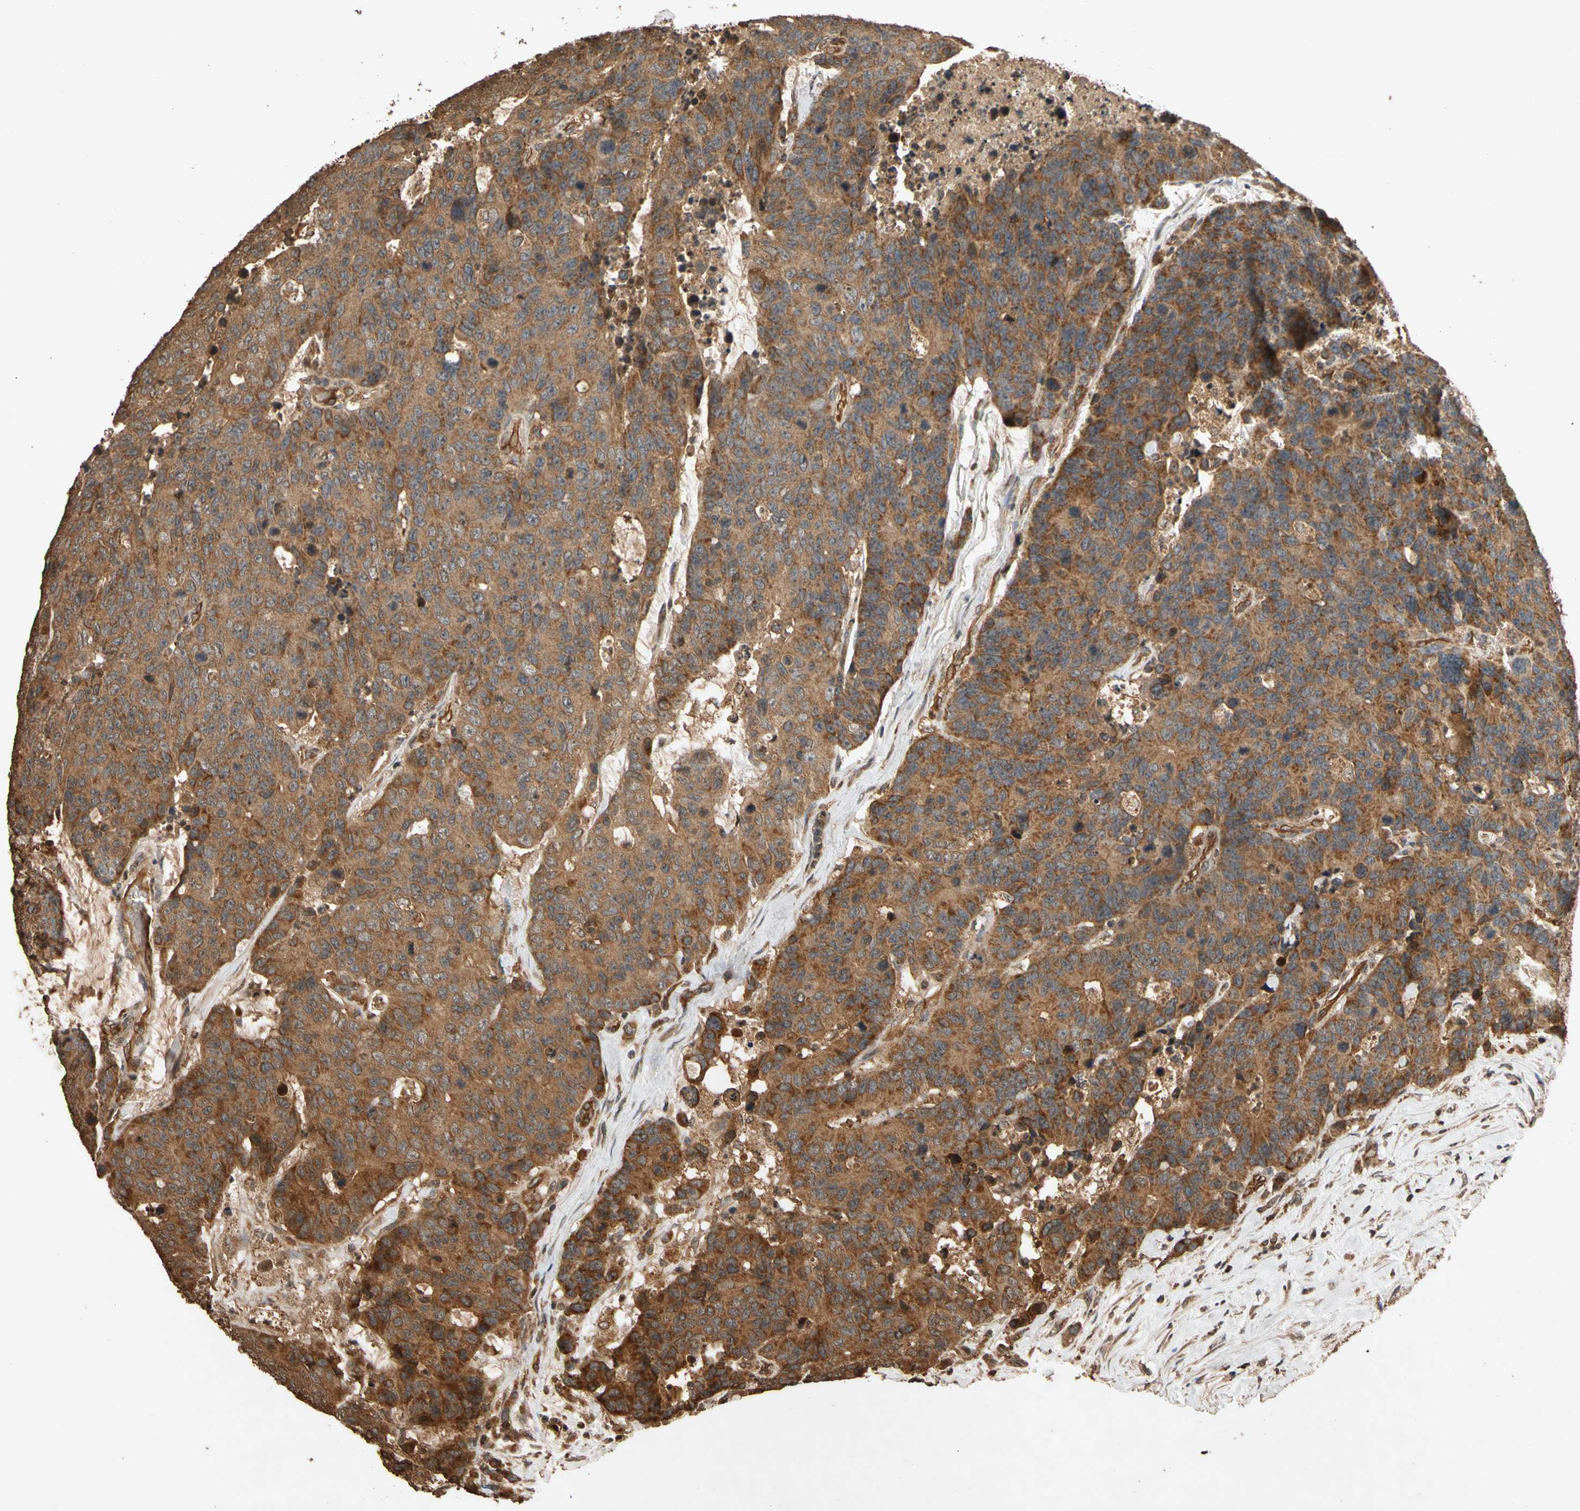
{"staining": {"intensity": "strong", "quantity": ">75%", "location": "cytoplasmic/membranous"}, "tissue": "colorectal cancer", "cell_type": "Tumor cells", "image_type": "cancer", "snomed": [{"axis": "morphology", "description": "Adenocarcinoma, NOS"}, {"axis": "topography", "description": "Colon"}], "caption": "Colorectal cancer (adenocarcinoma) stained for a protein (brown) shows strong cytoplasmic/membranous positive expression in about >75% of tumor cells.", "gene": "TXN2", "patient": {"sex": "female", "age": 86}}